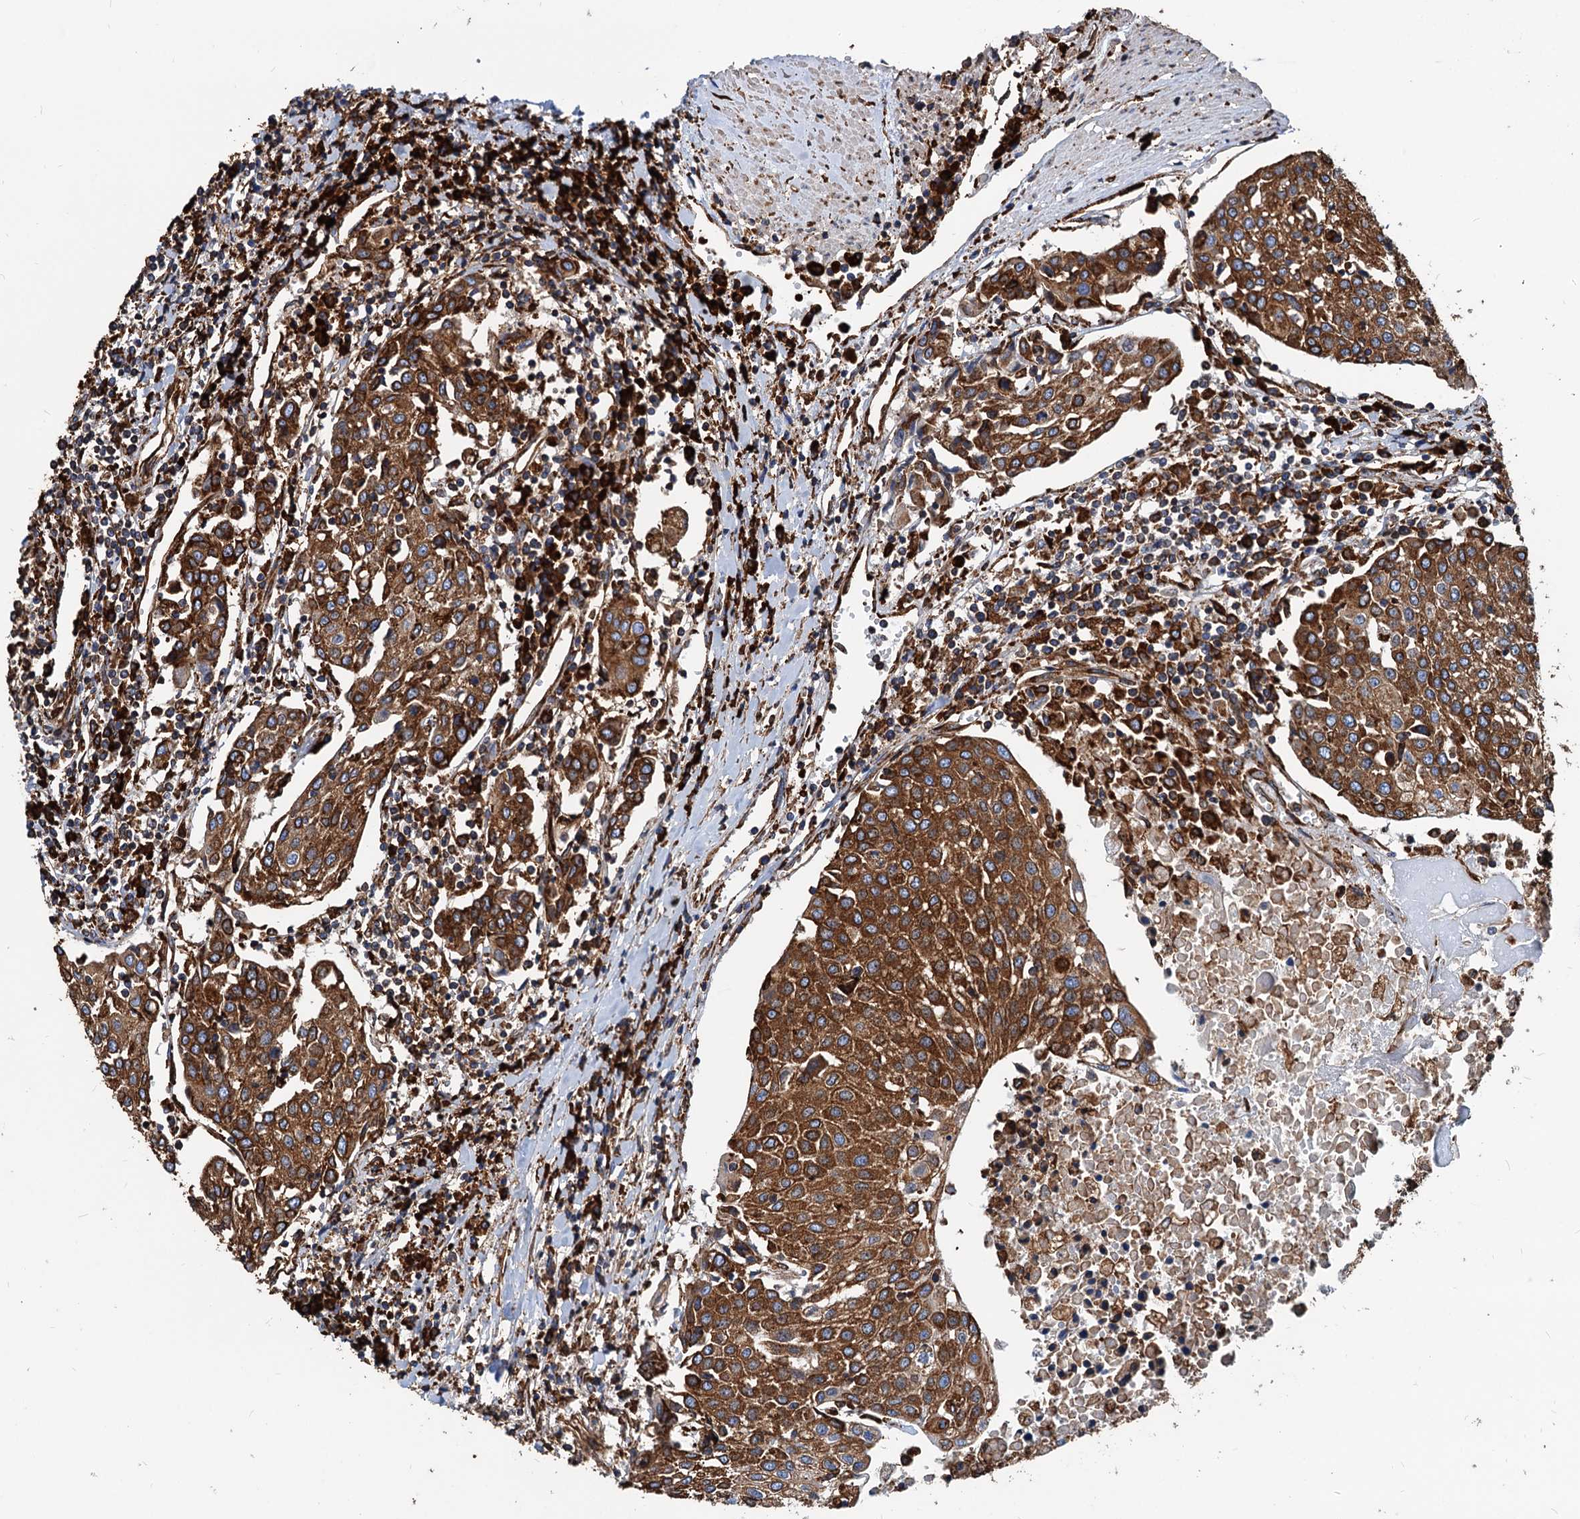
{"staining": {"intensity": "strong", "quantity": ">75%", "location": "cytoplasmic/membranous"}, "tissue": "urothelial cancer", "cell_type": "Tumor cells", "image_type": "cancer", "snomed": [{"axis": "morphology", "description": "Urothelial carcinoma, High grade"}, {"axis": "topography", "description": "Urinary bladder"}], "caption": "Immunohistochemistry of high-grade urothelial carcinoma demonstrates high levels of strong cytoplasmic/membranous staining in about >75% of tumor cells. The staining was performed using DAB to visualize the protein expression in brown, while the nuclei were stained in blue with hematoxylin (Magnification: 20x).", "gene": "HSPA5", "patient": {"sex": "female", "age": 85}}